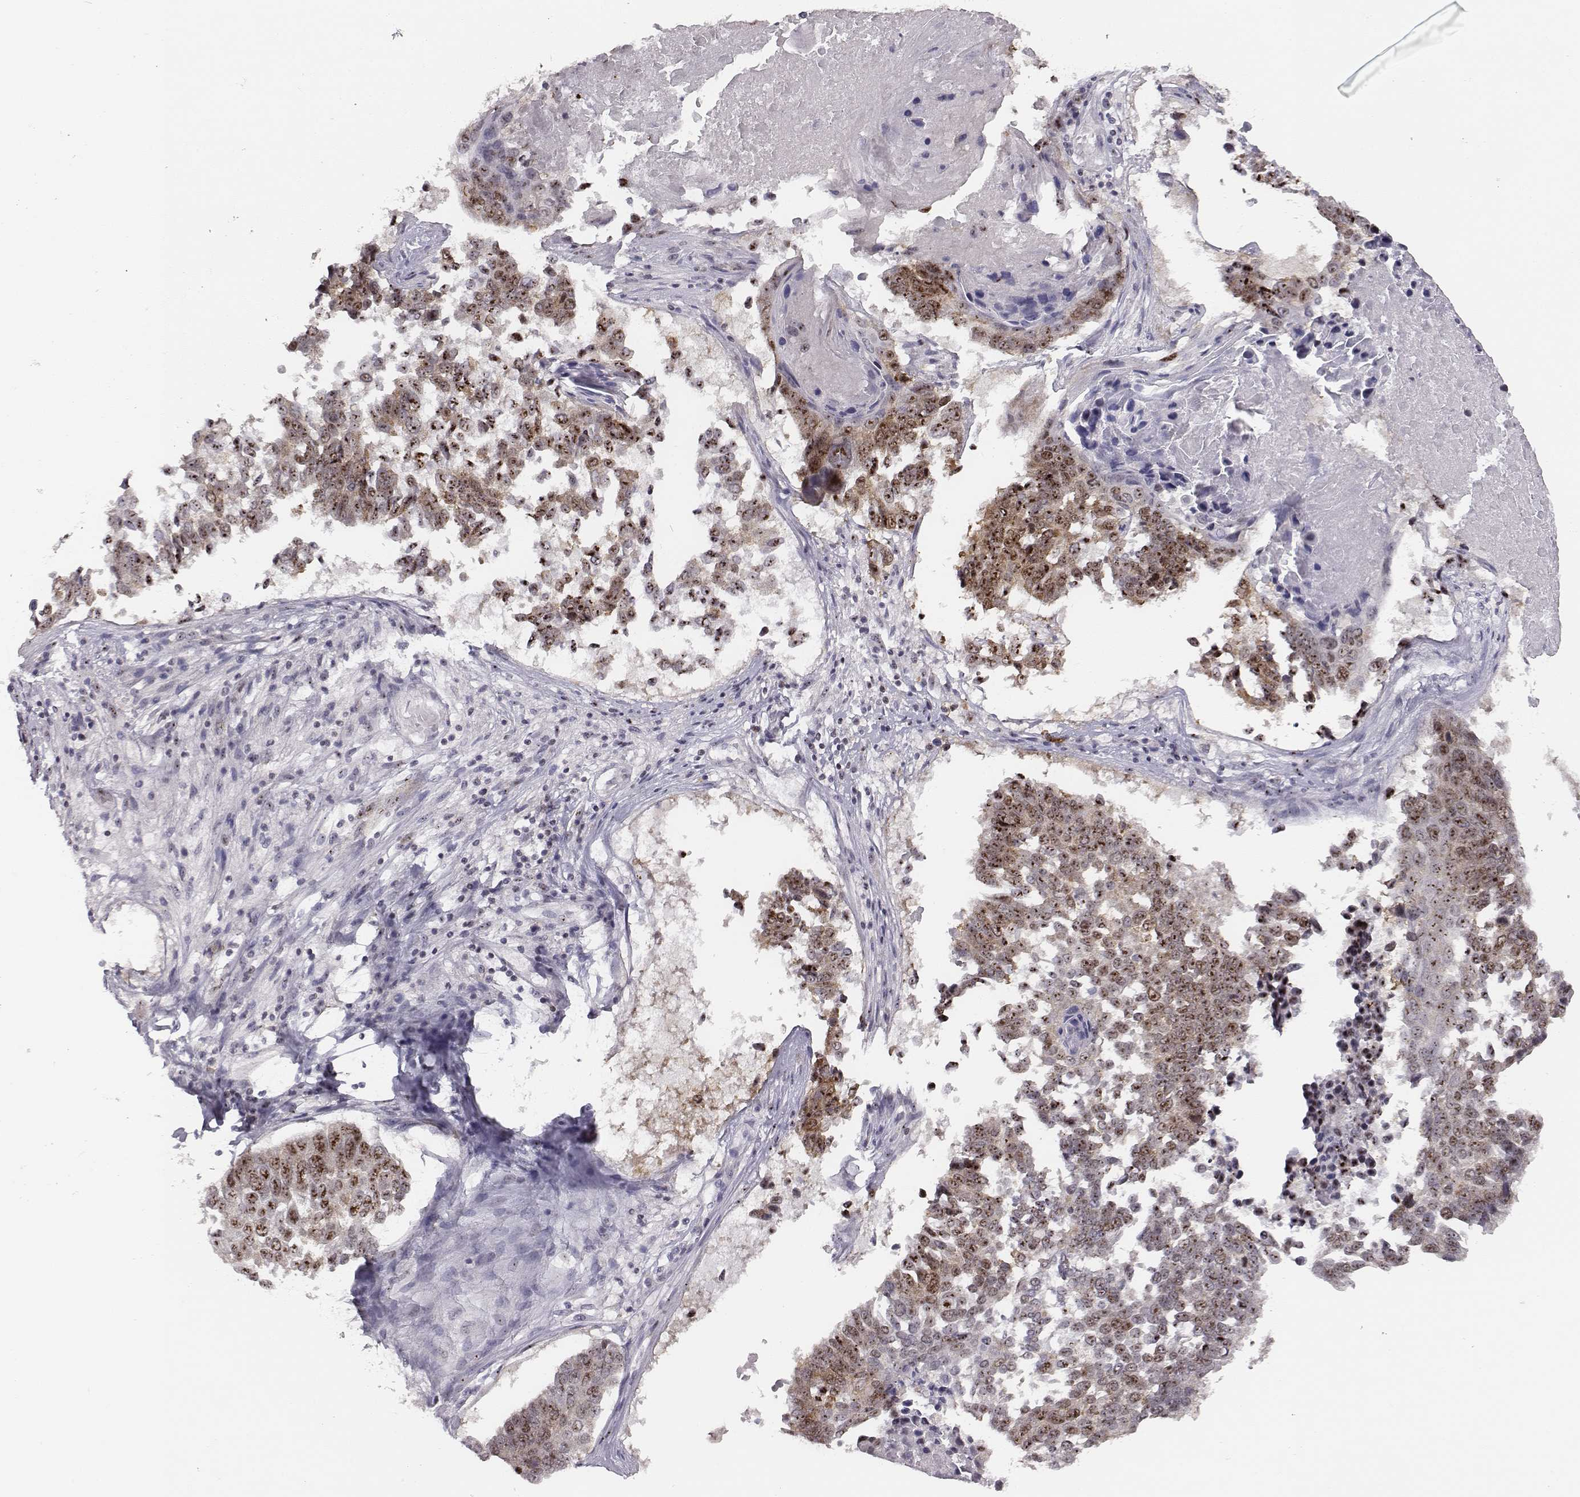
{"staining": {"intensity": "strong", "quantity": ">75%", "location": "nuclear"}, "tissue": "lung cancer", "cell_type": "Tumor cells", "image_type": "cancer", "snomed": [{"axis": "morphology", "description": "Squamous cell carcinoma, NOS"}, {"axis": "topography", "description": "Lung"}], "caption": "Tumor cells demonstrate high levels of strong nuclear expression in approximately >75% of cells in lung cancer.", "gene": "NIFK", "patient": {"sex": "male", "age": 73}}